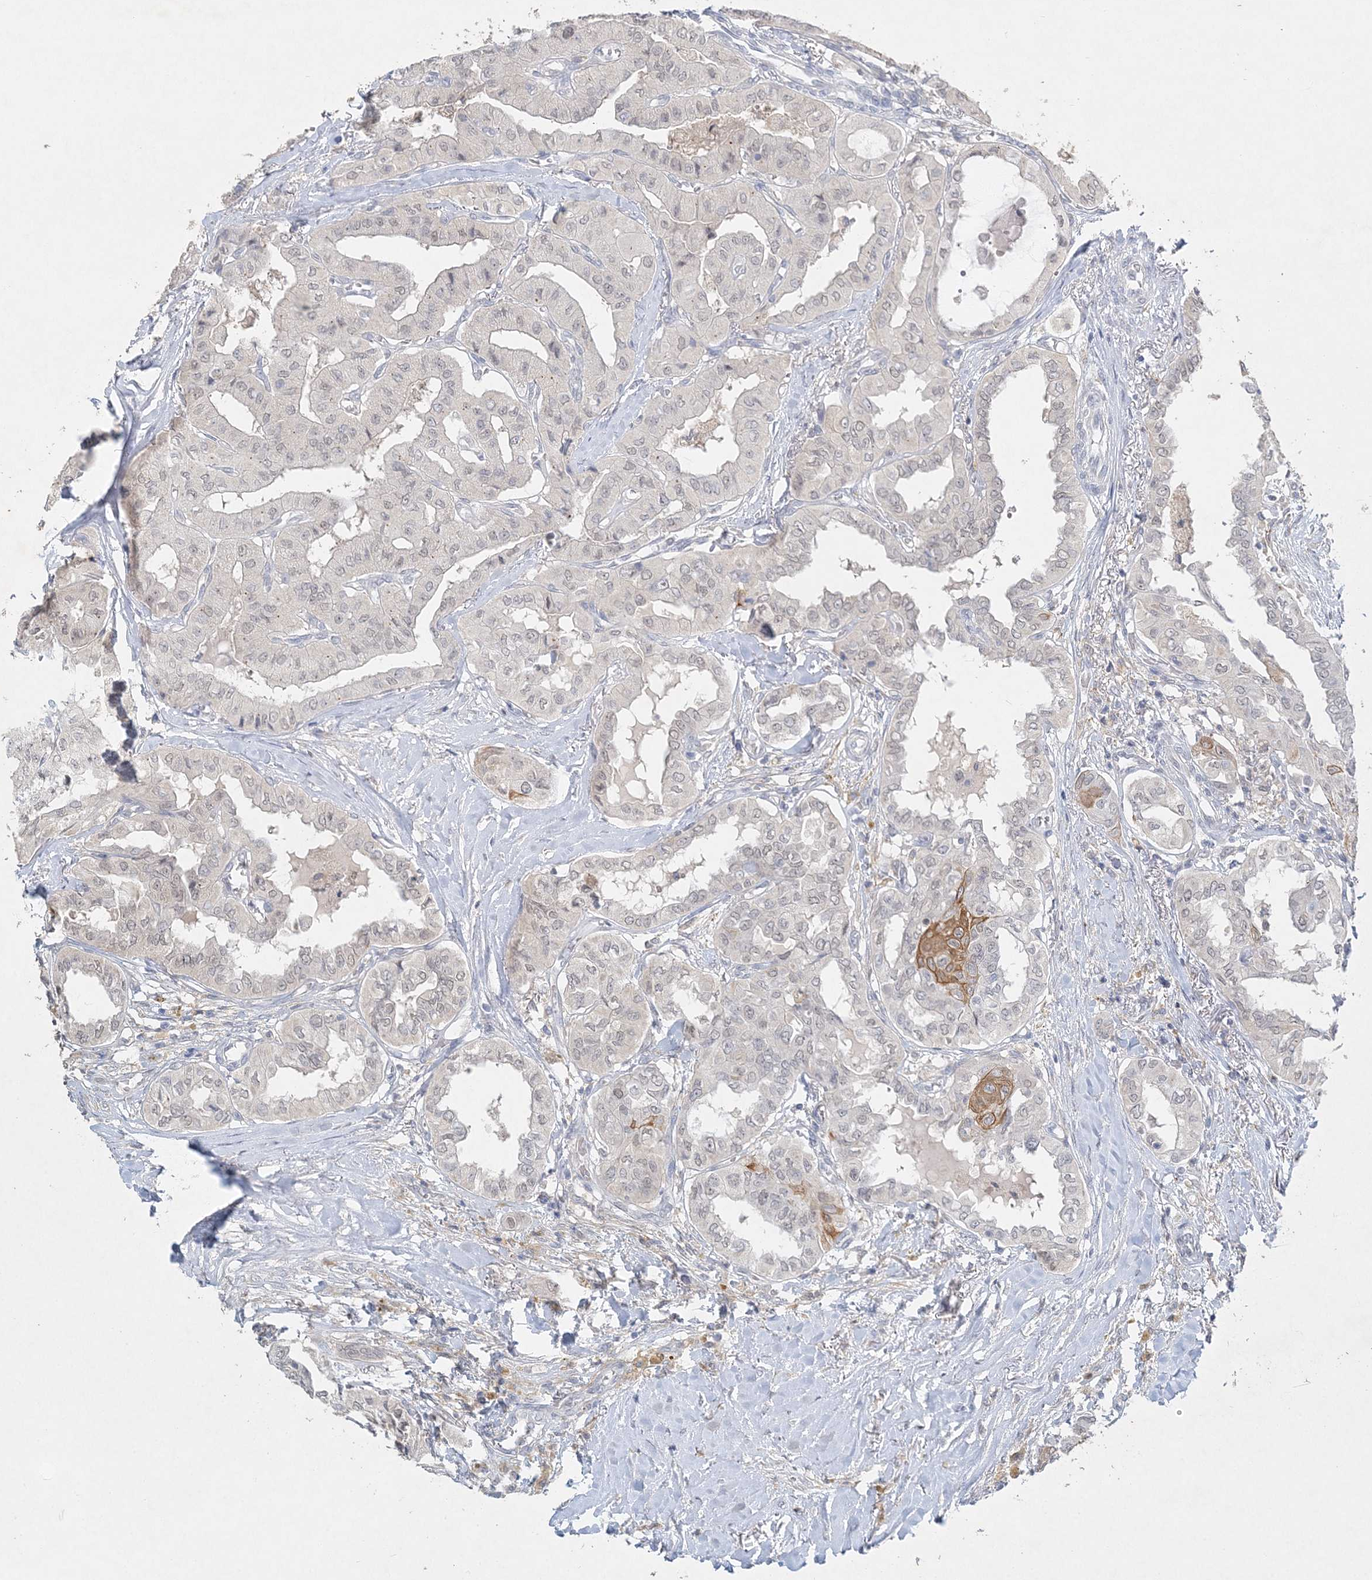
{"staining": {"intensity": "moderate", "quantity": "<25%", "location": "cytoplasmic/membranous"}, "tissue": "thyroid cancer", "cell_type": "Tumor cells", "image_type": "cancer", "snomed": [{"axis": "morphology", "description": "Papillary adenocarcinoma, NOS"}, {"axis": "topography", "description": "Thyroid gland"}], "caption": "An immunohistochemistry (IHC) micrograph of neoplastic tissue is shown. Protein staining in brown highlights moderate cytoplasmic/membranous positivity in thyroid papillary adenocarcinoma within tumor cells.", "gene": "MAT2B", "patient": {"sex": "female", "age": 59}}